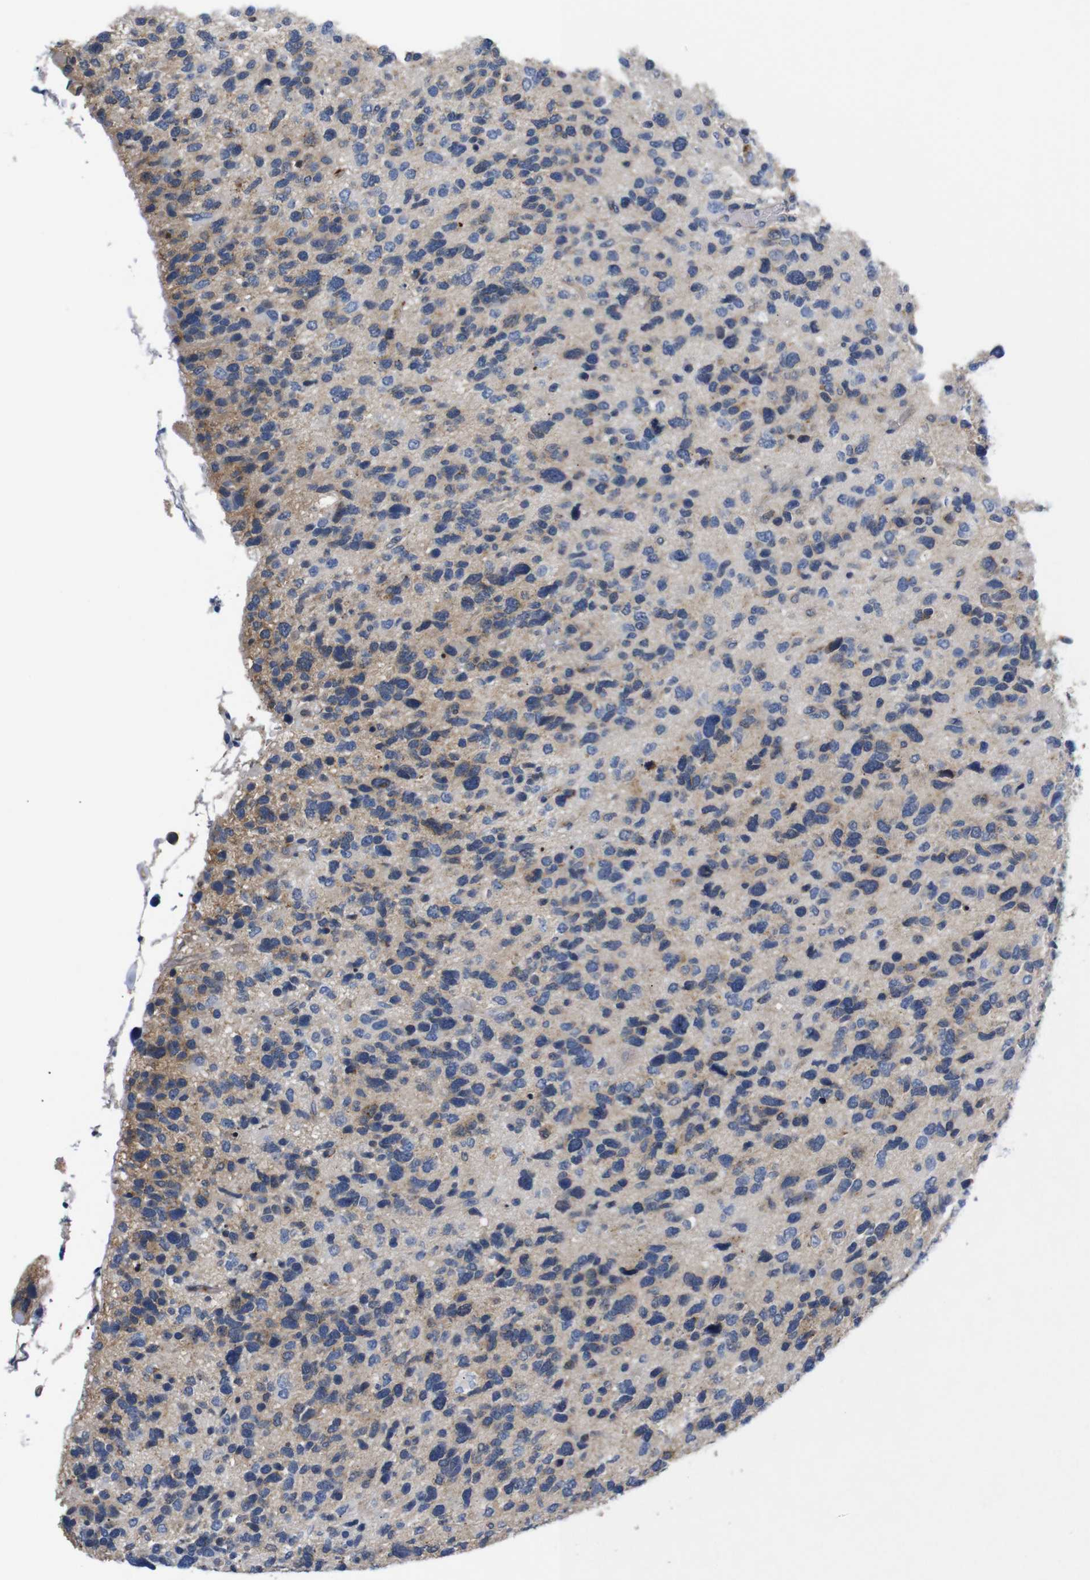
{"staining": {"intensity": "weak", "quantity": "<25%", "location": "cytoplasmic/membranous"}, "tissue": "glioma", "cell_type": "Tumor cells", "image_type": "cancer", "snomed": [{"axis": "morphology", "description": "Glioma, malignant, High grade"}, {"axis": "topography", "description": "Brain"}], "caption": "Immunohistochemistry (IHC) of human glioma demonstrates no positivity in tumor cells.", "gene": "SDCBP", "patient": {"sex": "female", "age": 58}}